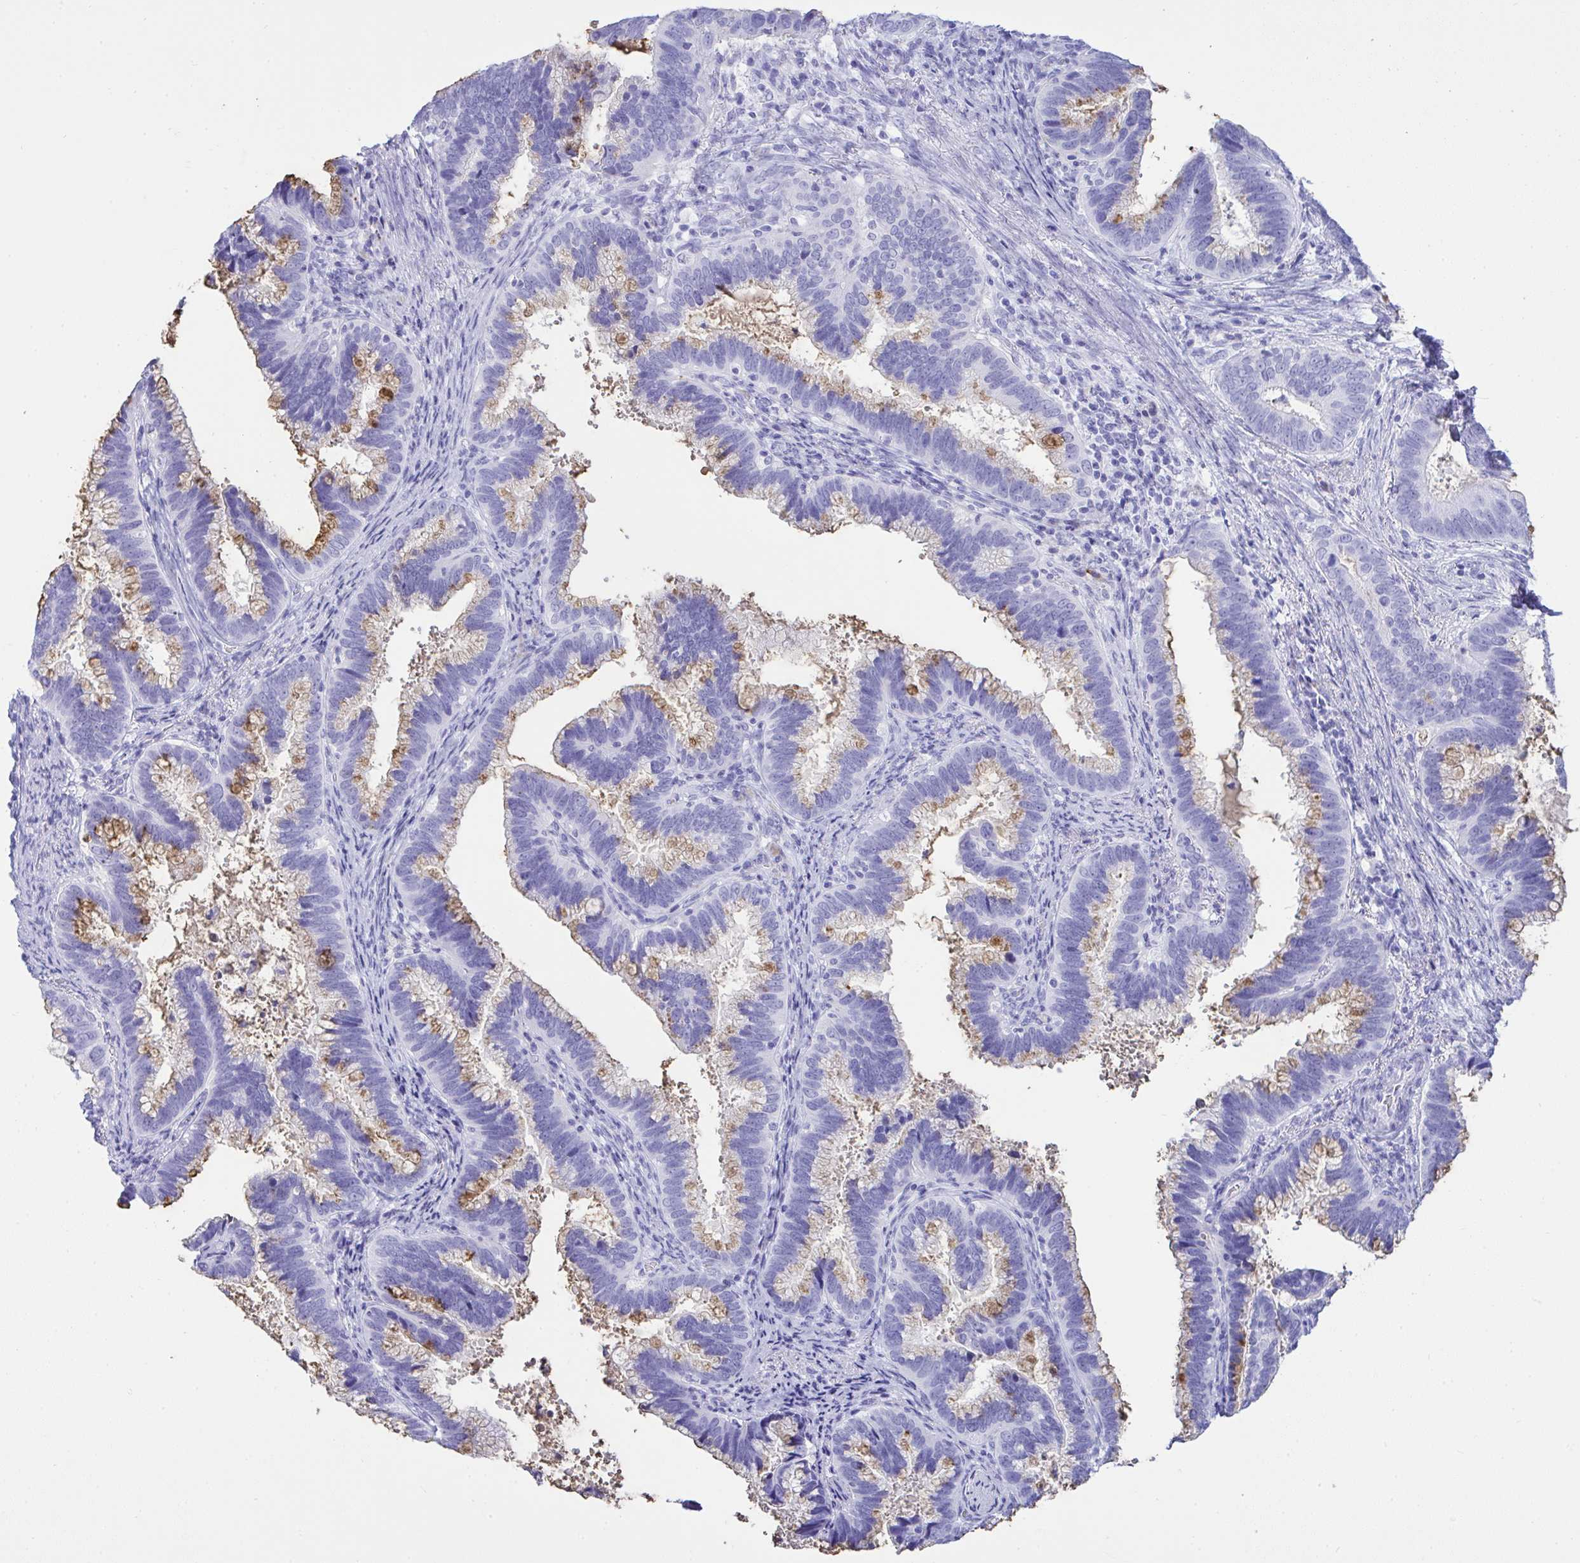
{"staining": {"intensity": "moderate", "quantity": "25%-75%", "location": "cytoplasmic/membranous"}, "tissue": "cervical cancer", "cell_type": "Tumor cells", "image_type": "cancer", "snomed": [{"axis": "morphology", "description": "Adenocarcinoma, NOS"}, {"axis": "topography", "description": "Cervix"}], "caption": "Immunohistochemistry (DAB) staining of human cervical cancer exhibits moderate cytoplasmic/membranous protein positivity in approximately 25%-75% of tumor cells. The staining is performed using DAB brown chromogen to label protein expression. The nuclei are counter-stained blue using hematoxylin.", "gene": "AKR1D1", "patient": {"sex": "female", "age": 56}}